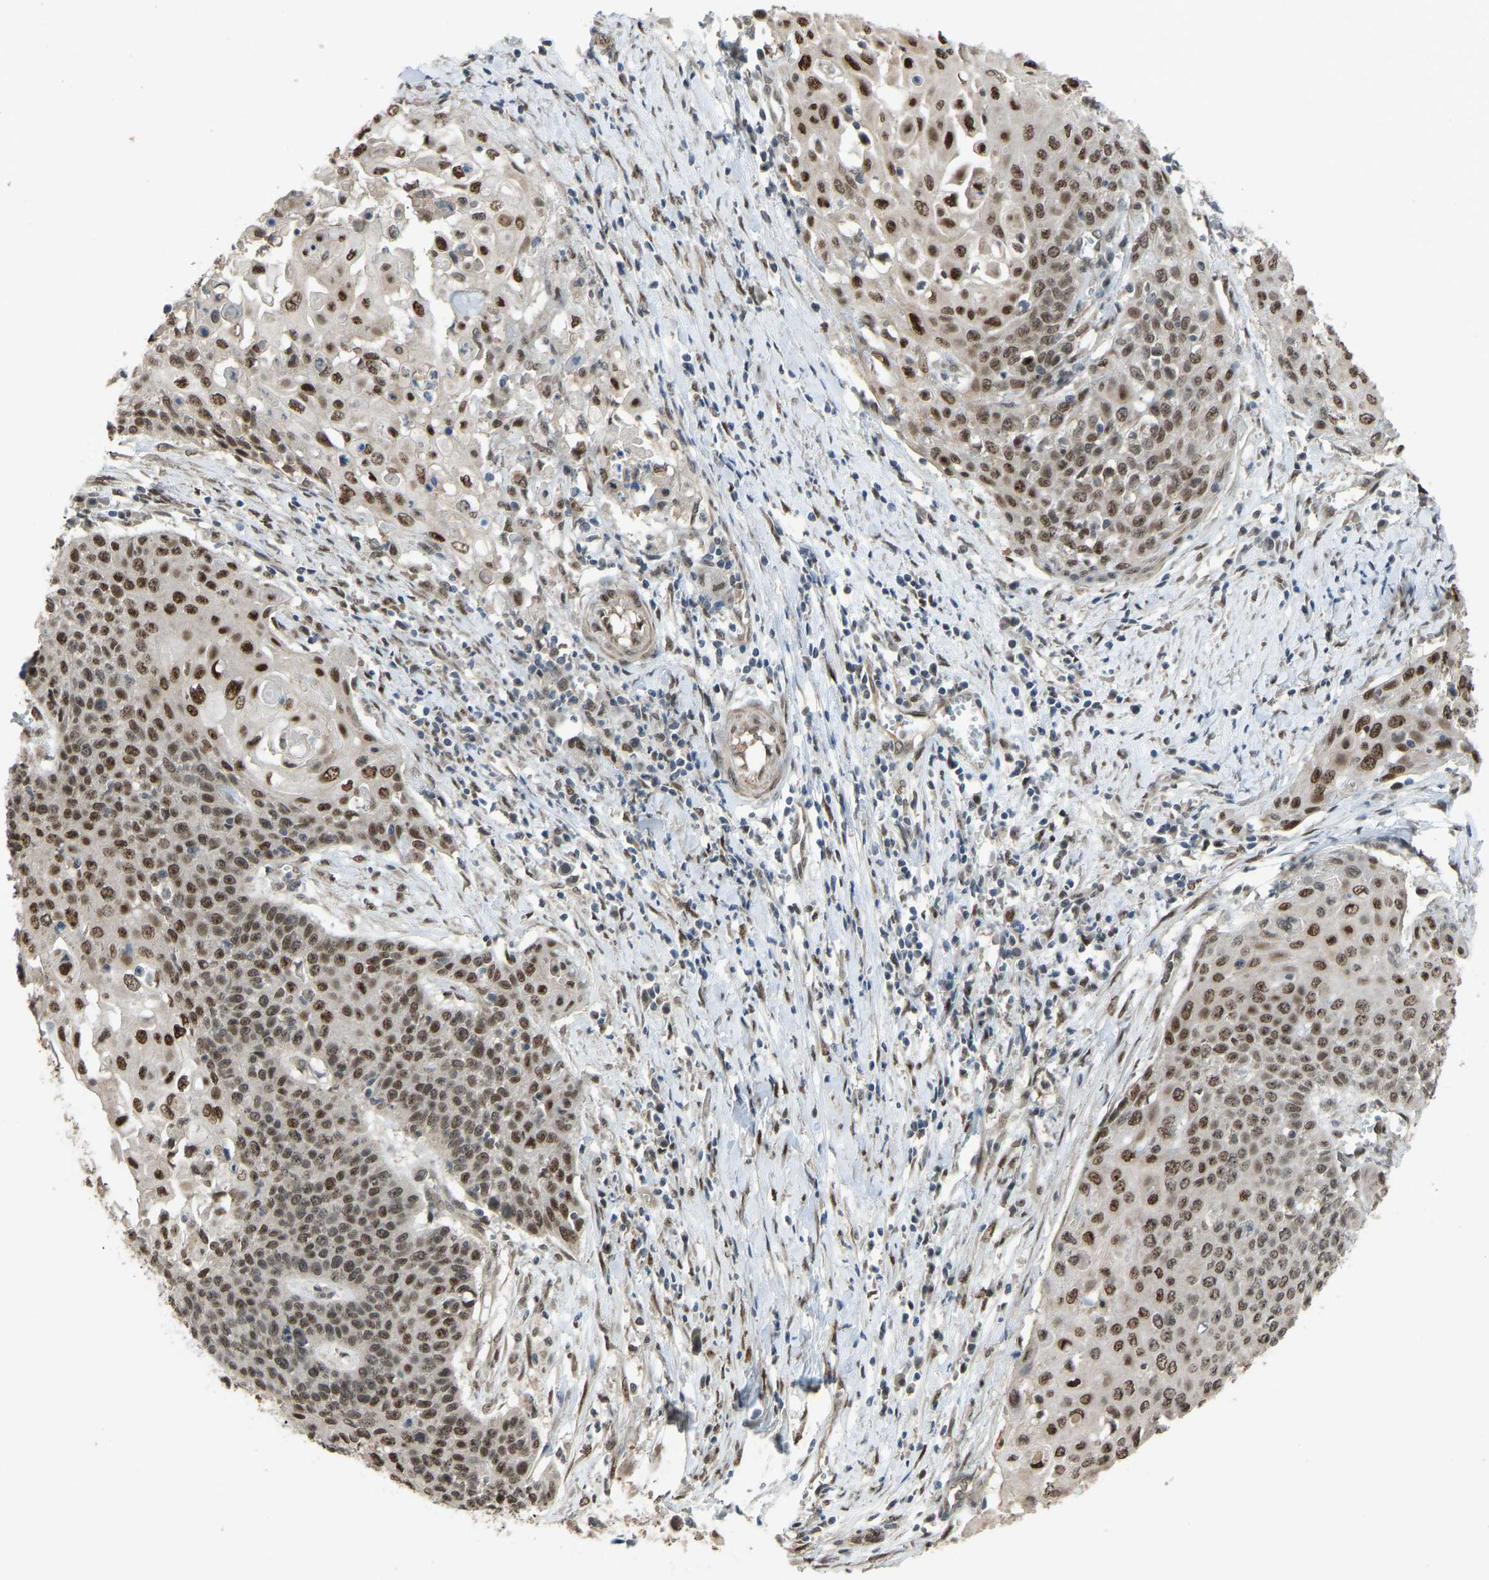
{"staining": {"intensity": "strong", "quantity": ">75%", "location": "nuclear"}, "tissue": "cervical cancer", "cell_type": "Tumor cells", "image_type": "cancer", "snomed": [{"axis": "morphology", "description": "Squamous cell carcinoma, NOS"}, {"axis": "topography", "description": "Cervix"}], "caption": "The image reveals staining of cervical squamous cell carcinoma, revealing strong nuclear protein staining (brown color) within tumor cells. (Brightfield microscopy of DAB IHC at high magnification).", "gene": "KPNA6", "patient": {"sex": "female", "age": 39}}